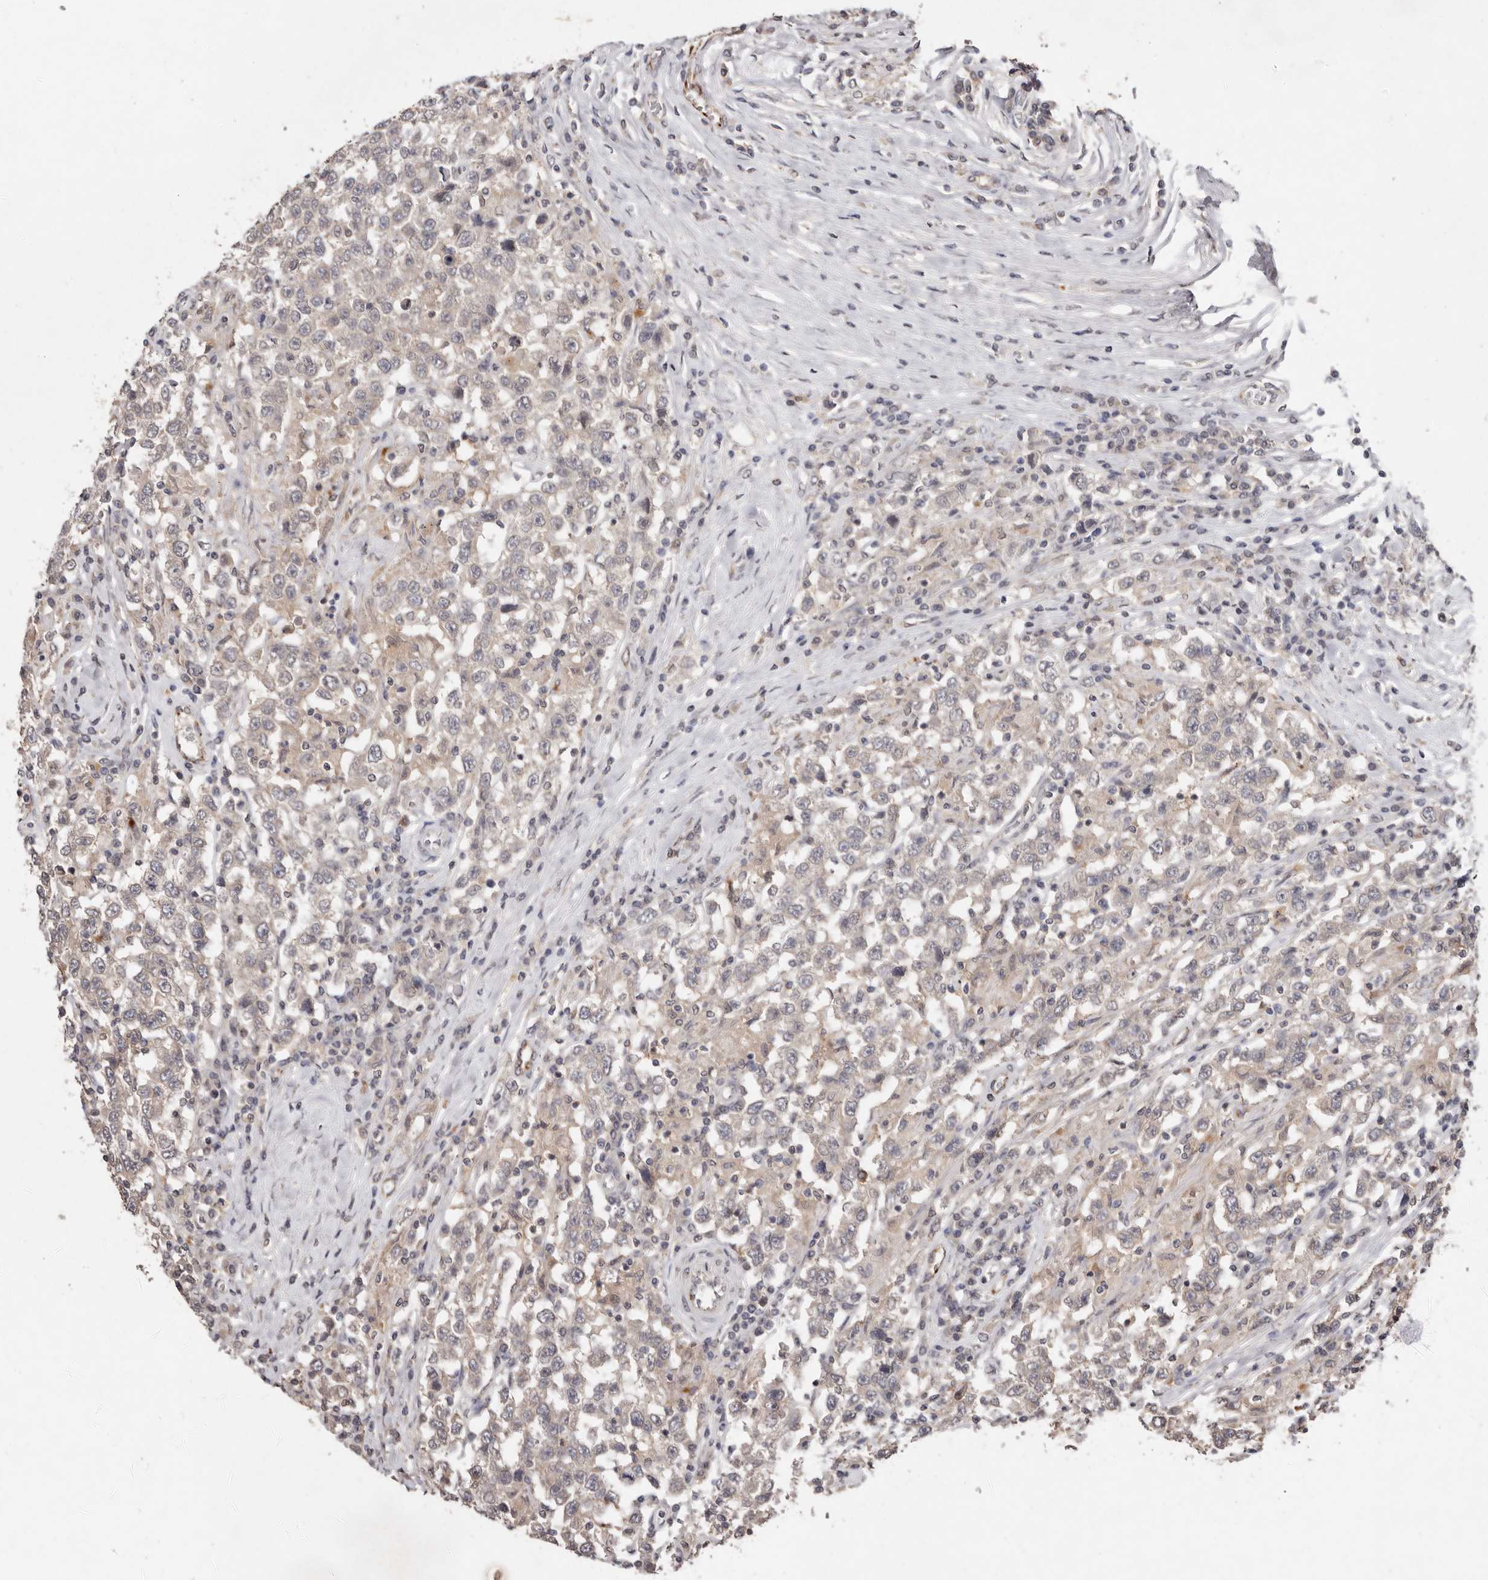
{"staining": {"intensity": "negative", "quantity": "none", "location": "none"}, "tissue": "testis cancer", "cell_type": "Tumor cells", "image_type": "cancer", "snomed": [{"axis": "morphology", "description": "Seminoma, NOS"}, {"axis": "topography", "description": "Testis"}], "caption": "This is an IHC photomicrograph of testis cancer. There is no positivity in tumor cells.", "gene": "SULT1E1", "patient": {"sex": "male", "age": 41}}